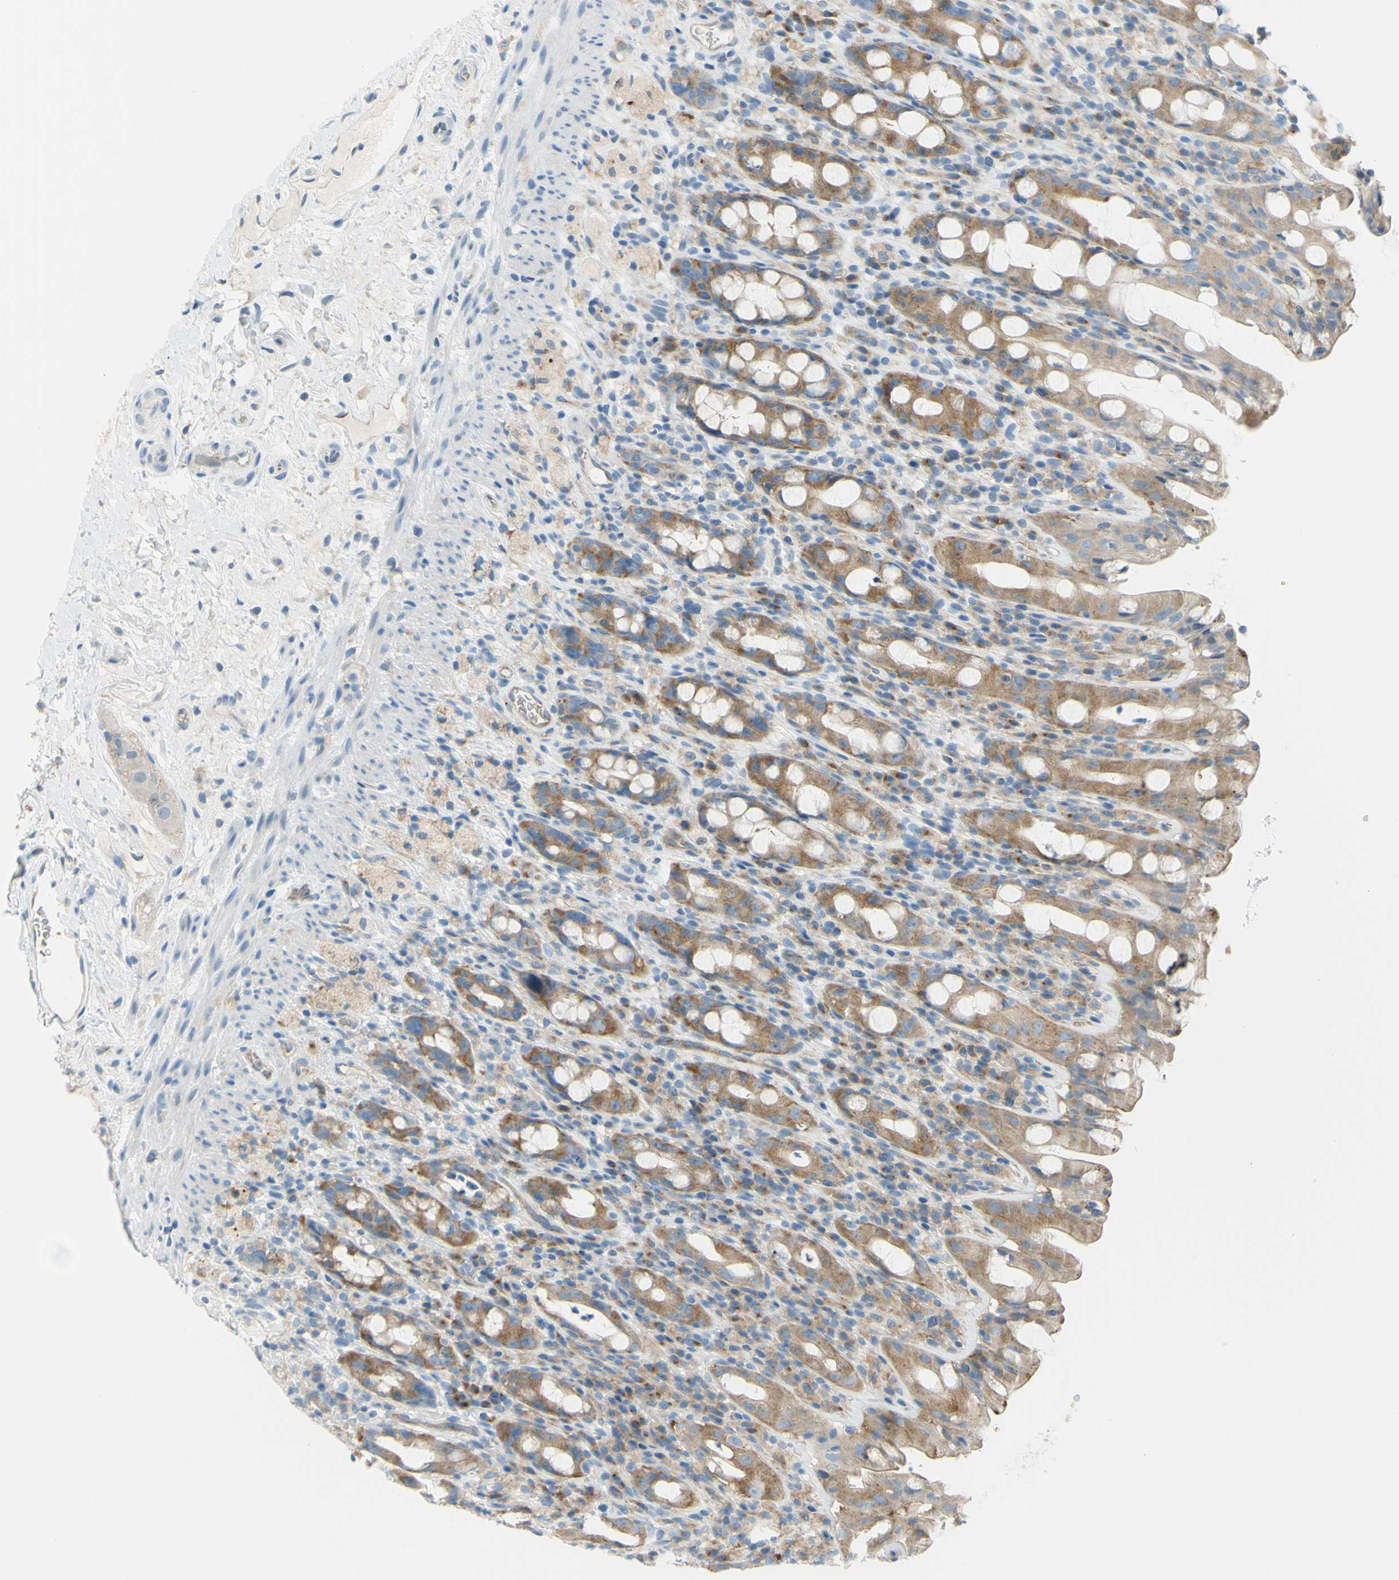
{"staining": {"intensity": "moderate", "quantity": ">75%", "location": "cytoplasmic/membranous"}, "tissue": "rectum", "cell_type": "Glandular cells", "image_type": "normal", "snomed": [{"axis": "morphology", "description": "Normal tissue, NOS"}, {"axis": "topography", "description": "Rectum"}], "caption": "DAB immunohistochemical staining of benign rectum reveals moderate cytoplasmic/membranous protein expression in approximately >75% of glandular cells. Nuclei are stained in blue.", "gene": "FRMD4B", "patient": {"sex": "male", "age": 44}}